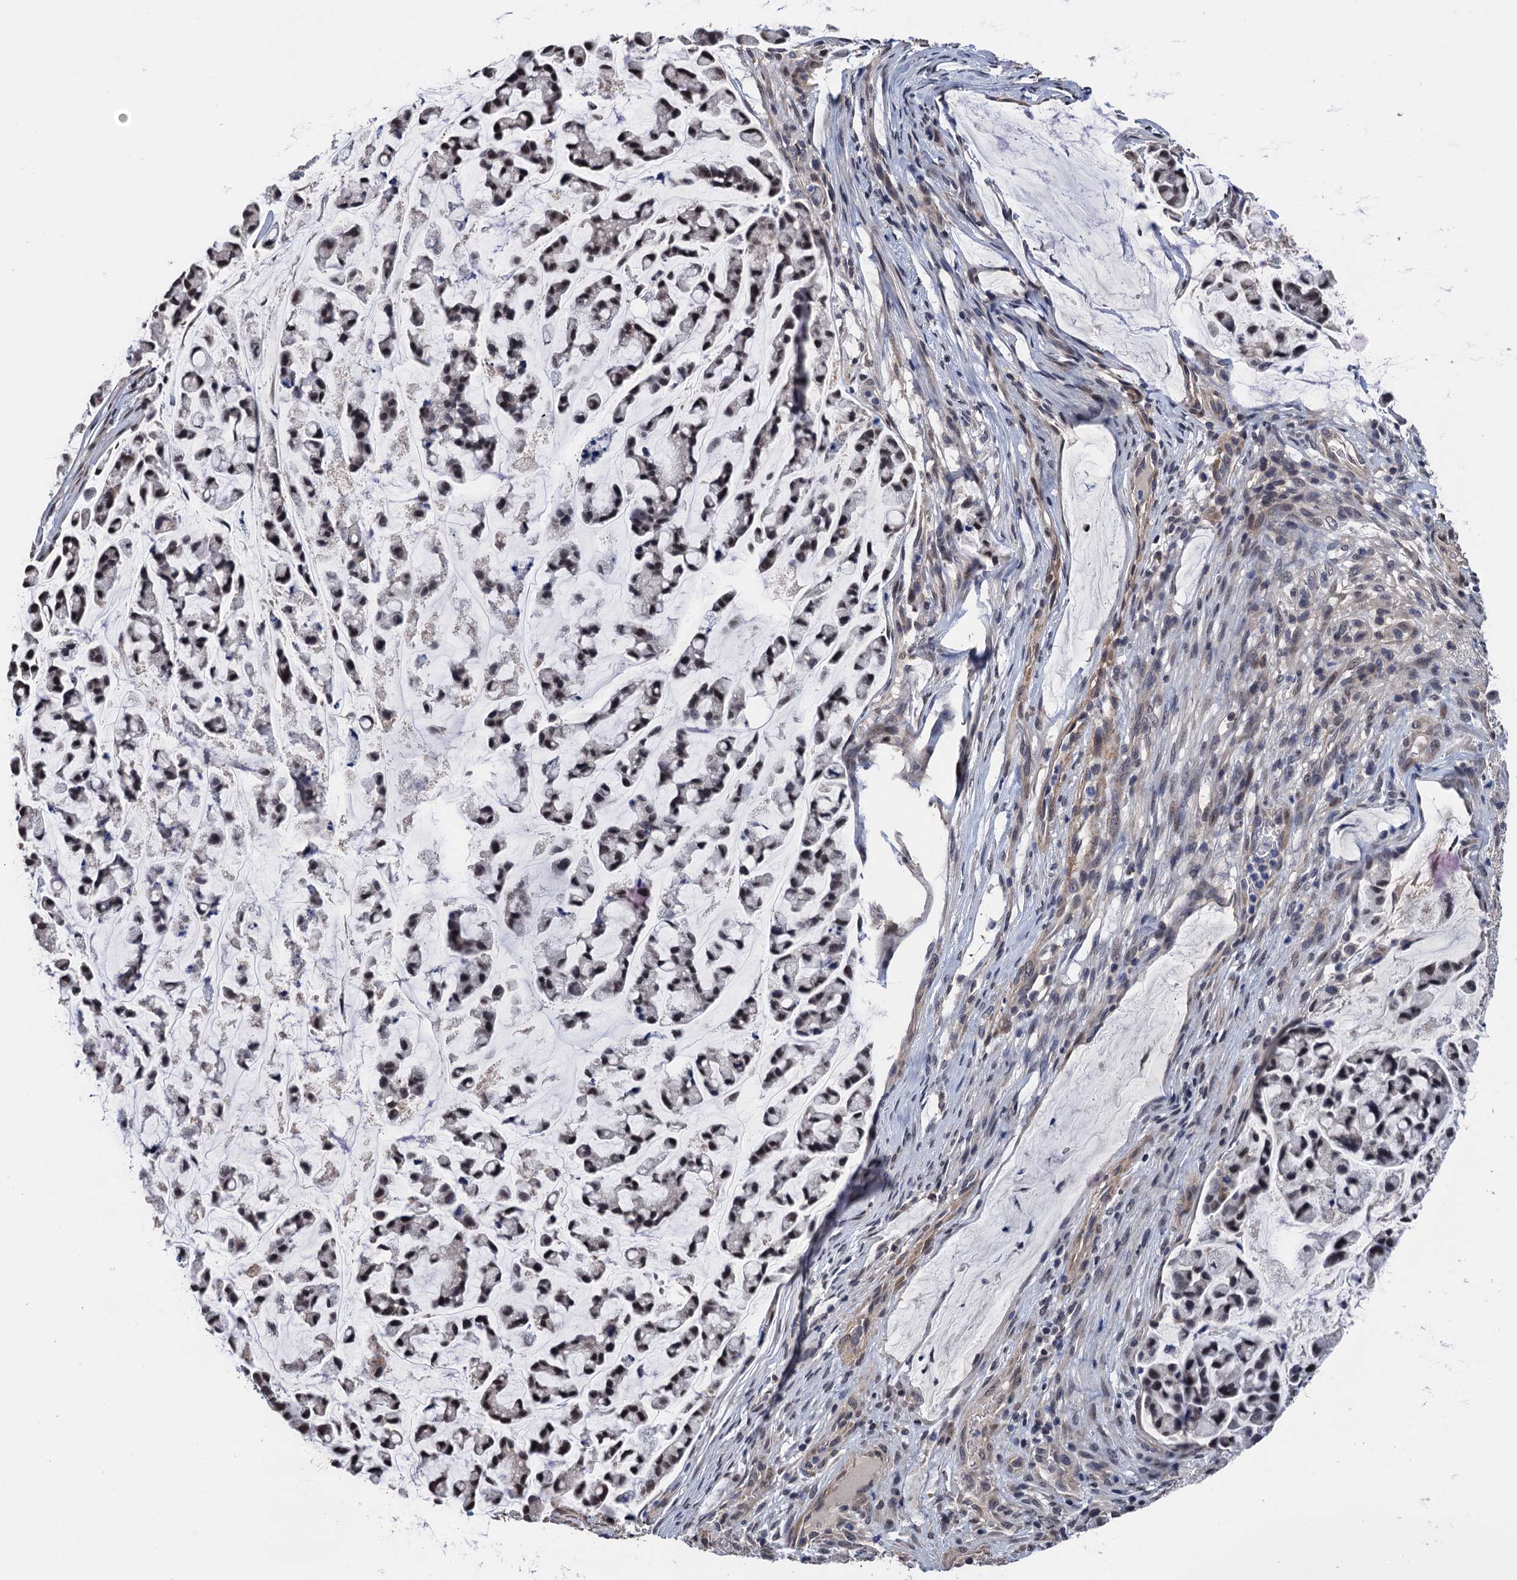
{"staining": {"intensity": "negative", "quantity": "none", "location": "none"}, "tissue": "stomach cancer", "cell_type": "Tumor cells", "image_type": "cancer", "snomed": [{"axis": "morphology", "description": "Adenocarcinoma, NOS"}, {"axis": "topography", "description": "Stomach, lower"}], "caption": "DAB (3,3'-diaminobenzidine) immunohistochemical staining of human stomach cancer shows no significant staining in tumor cells. (Stains: DAB (3,3'-diaminobenzidine) IHC with hematoxylin counter stain, Microscopy: brightfield microscopy at high magnification).", "gene": "ART5", "patient": {"sex": "male", "age": 67}}